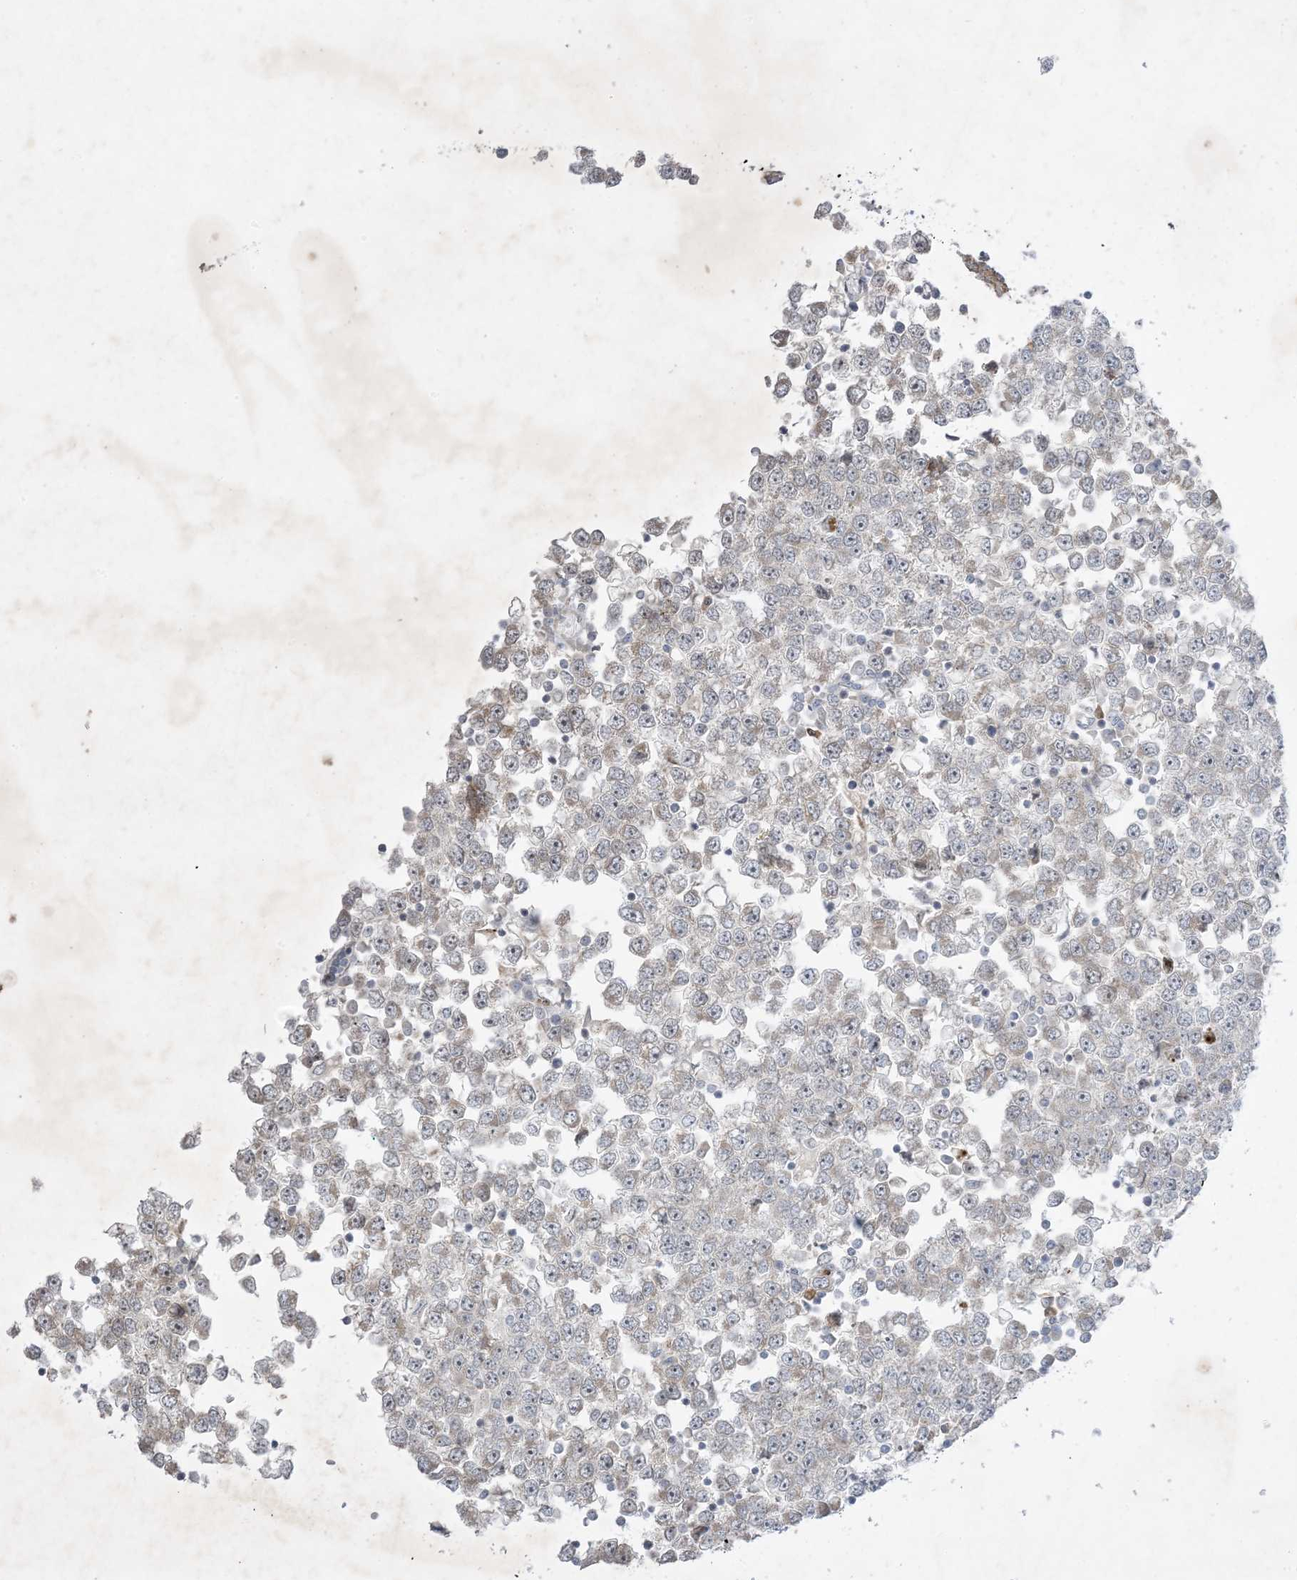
{"staining": {"intensity": "negative", "quantity": "none", "location": "none"}, "tissue": "testis cancer", "cell_type": "Tumor cells", "image_type": "cancer", "snomed": [{"axis": "morphology", "description": "Seminoma, NOS"}, {"axis": "topography", "description": "Testis"}], "caption": "DAB (3,3'-diaminobenzidine) immunohistochemical staining of human seminoma (testis) shows no significant expression in tumor cells. (IHC, brightfield microscopy, high magnification).", "gene": "SOGA3", "patient": {"sex": "male", "age": 65}}